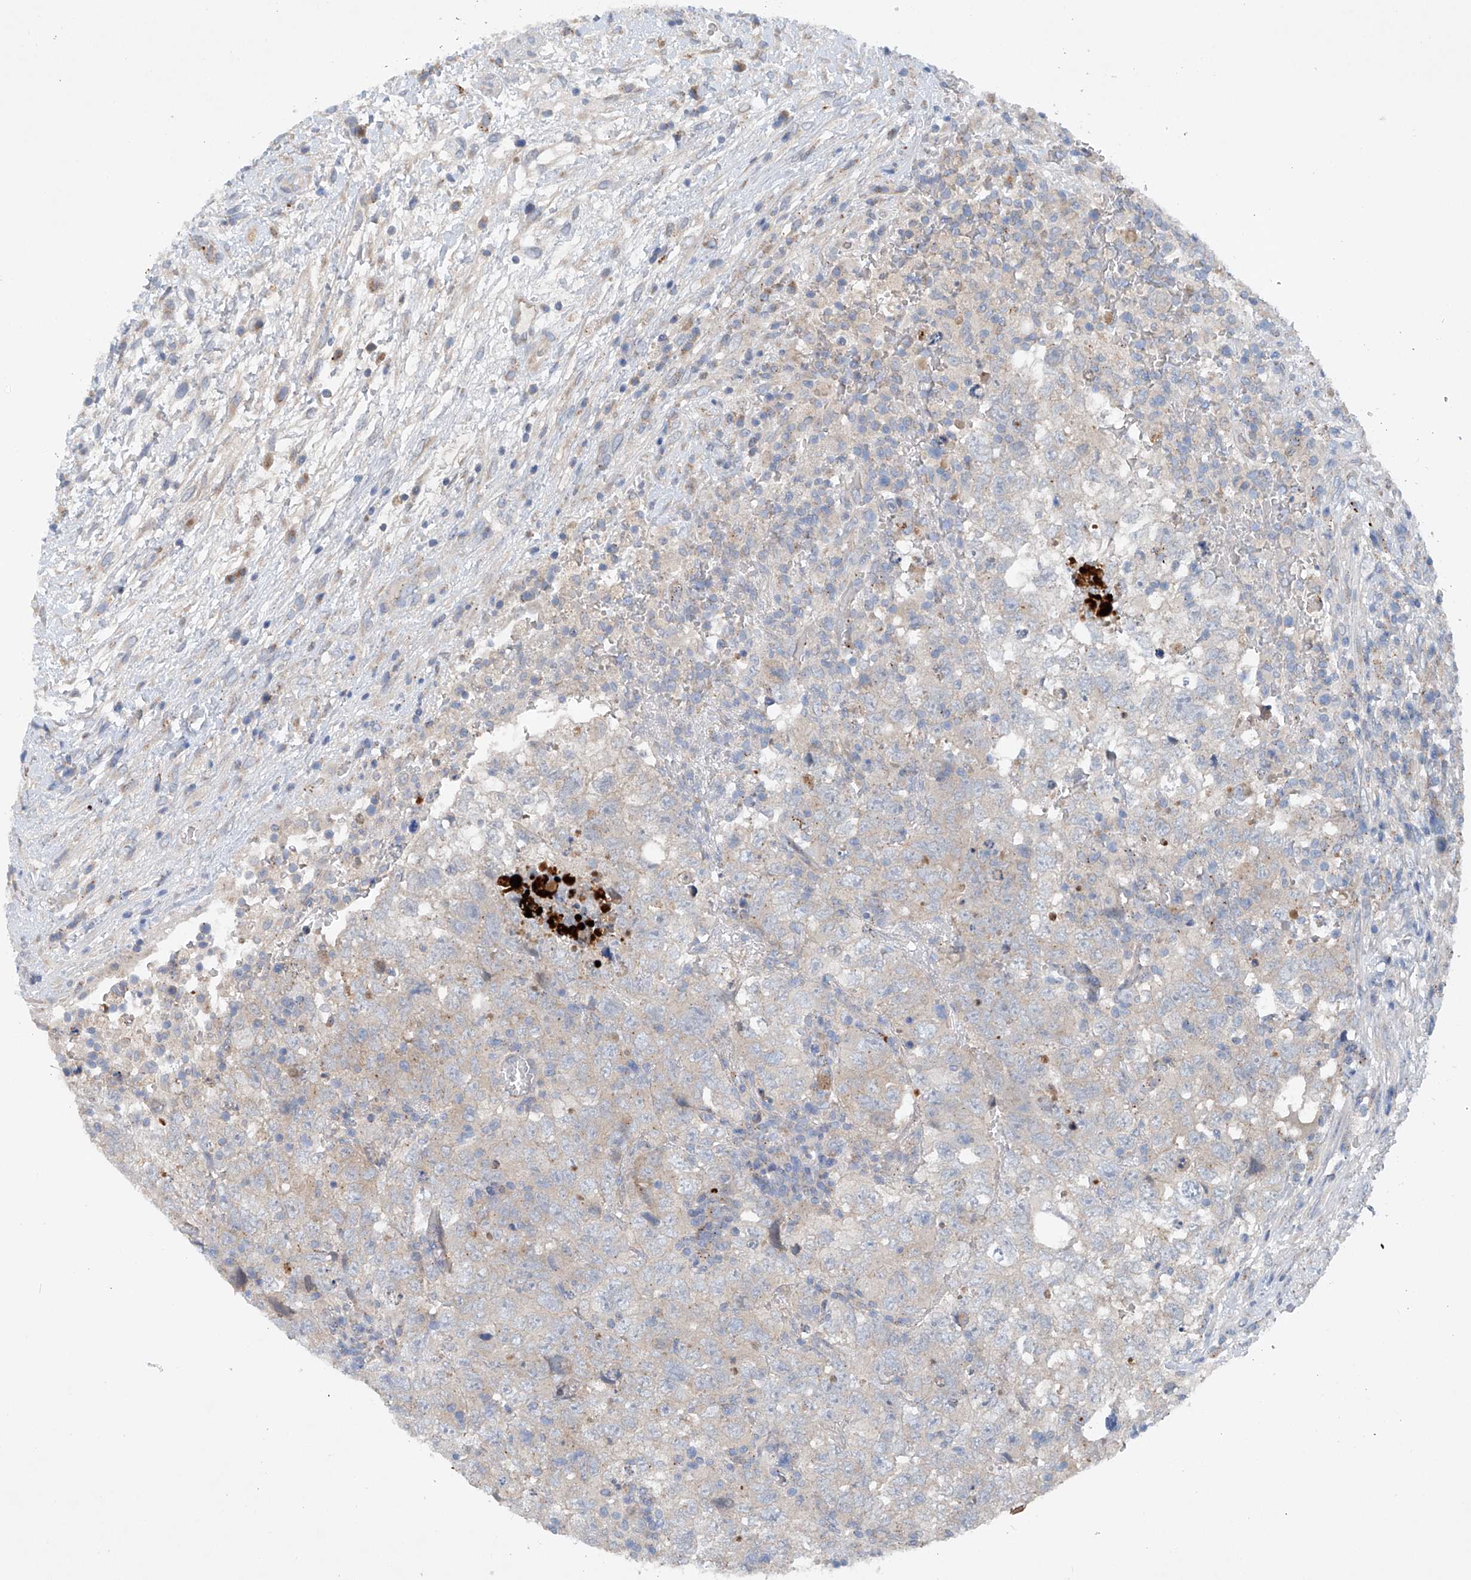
{"staining": {"intensity": "weak", "quantity": "<25%", "location": "cytoplasmic/membranous"}, "tissue": "testis cancer", "cell_type": "Tumor cells", "image_type": "cancer", "snomed": [{"axis": "morphology", "description": "Carcinoma, Embryonal, NOS"}, {"axis": "topography", "description": "Testis"}], "caption": "Tumor cells are negative for protein expression in human testis embryonal carcinoma. (DAB (3,3'-diaminobenzidine) IHC, high magnification).", "gene": "CEP85L", "patient": {"sex": "male", "age": 37}}